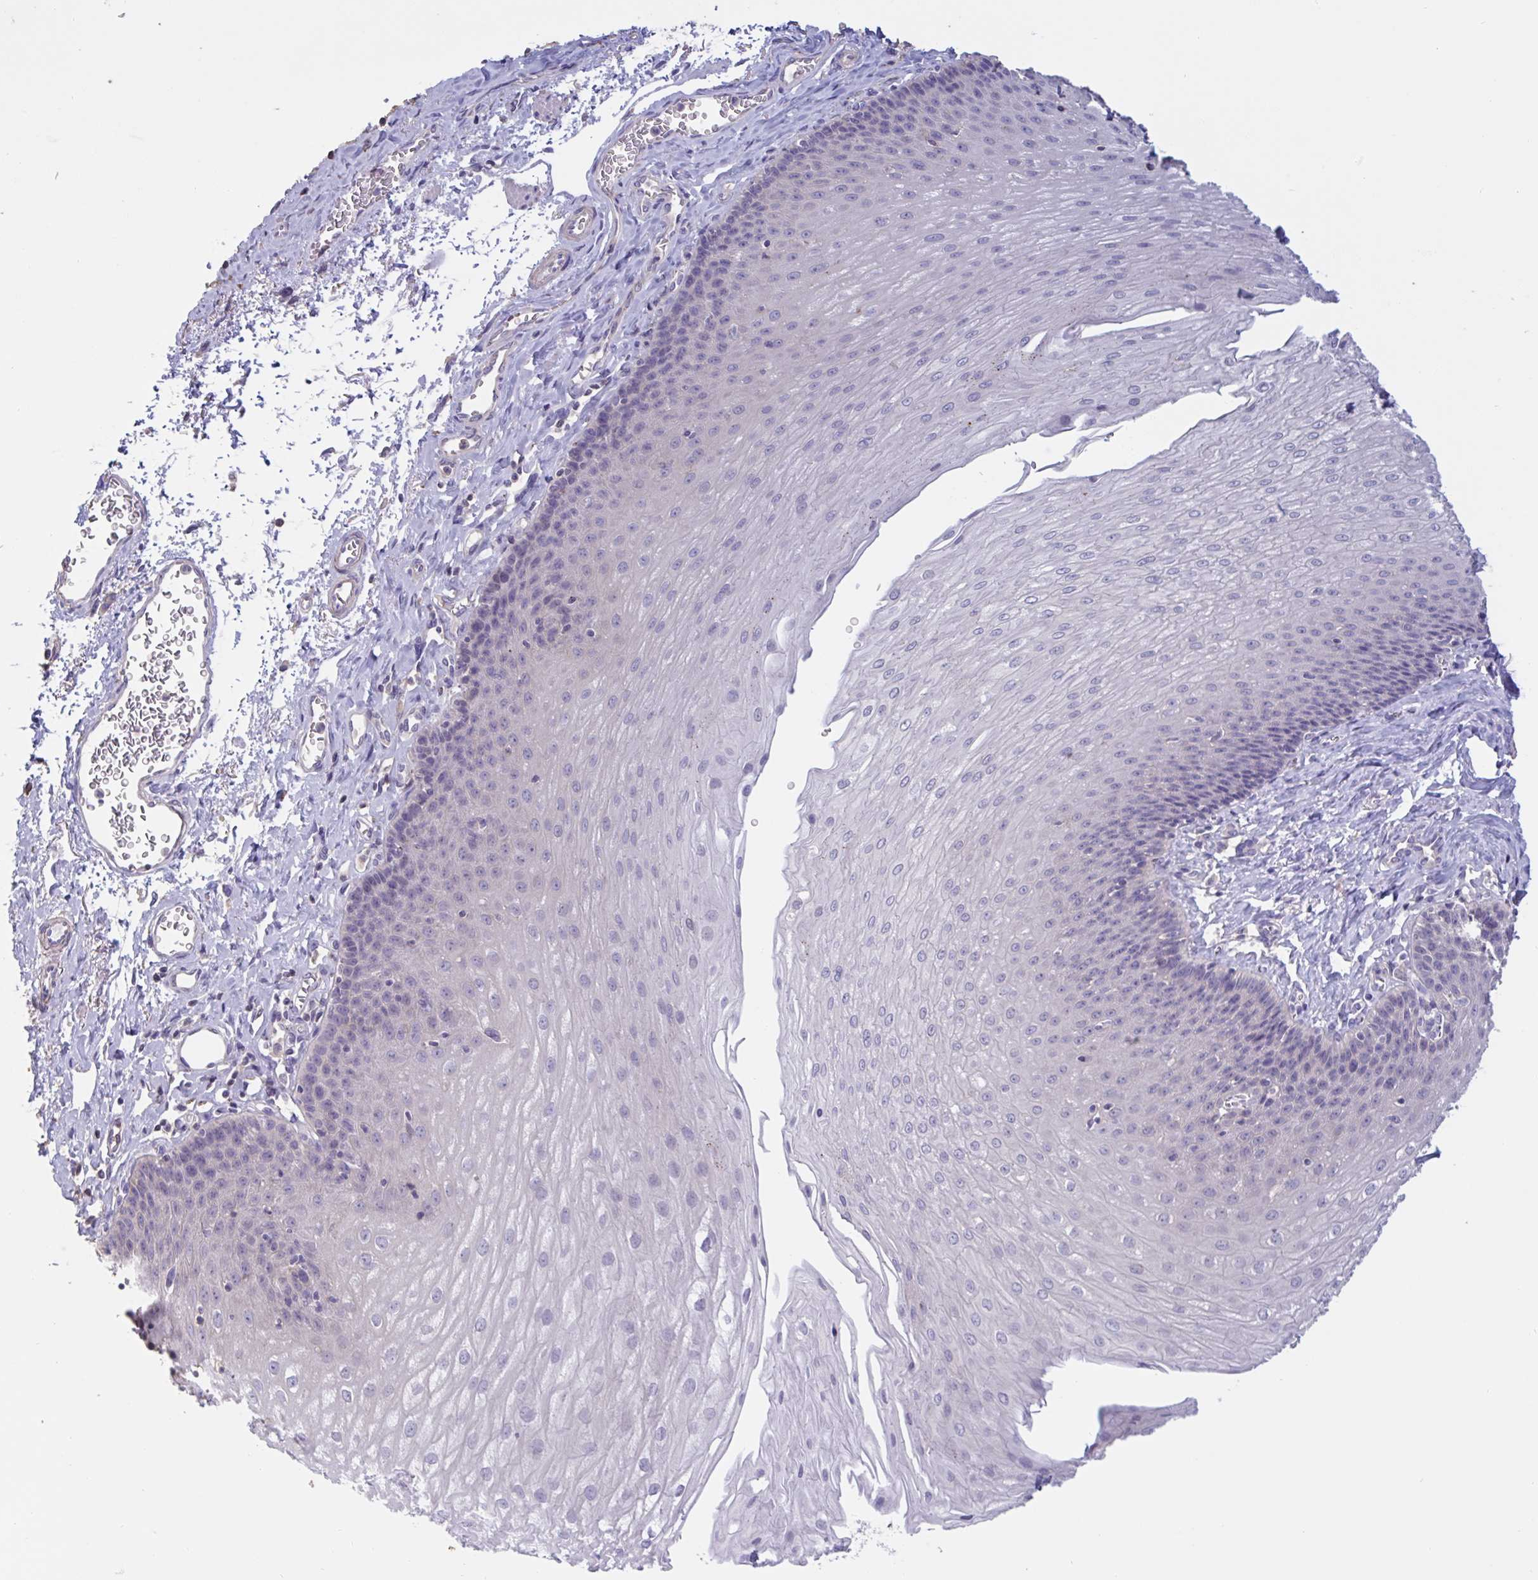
{"staining": {"intensity": "negative", "quantity": "none", "location": "none"}, "tissue": "esophagus", "cell_type": "Squamous epithelial cells", "image_type": "normal", "snomed": [{"axis": "morphology", "description": "Normal tissue, NOS"}, {"axis": "topography", "description": "Esophagus"}], "caption": "The image exhibits no significant positivity in squamous epithelial cells of esophagus.", "gene": "CHMP5", "patient": {"sex": "female", "age": 81}}